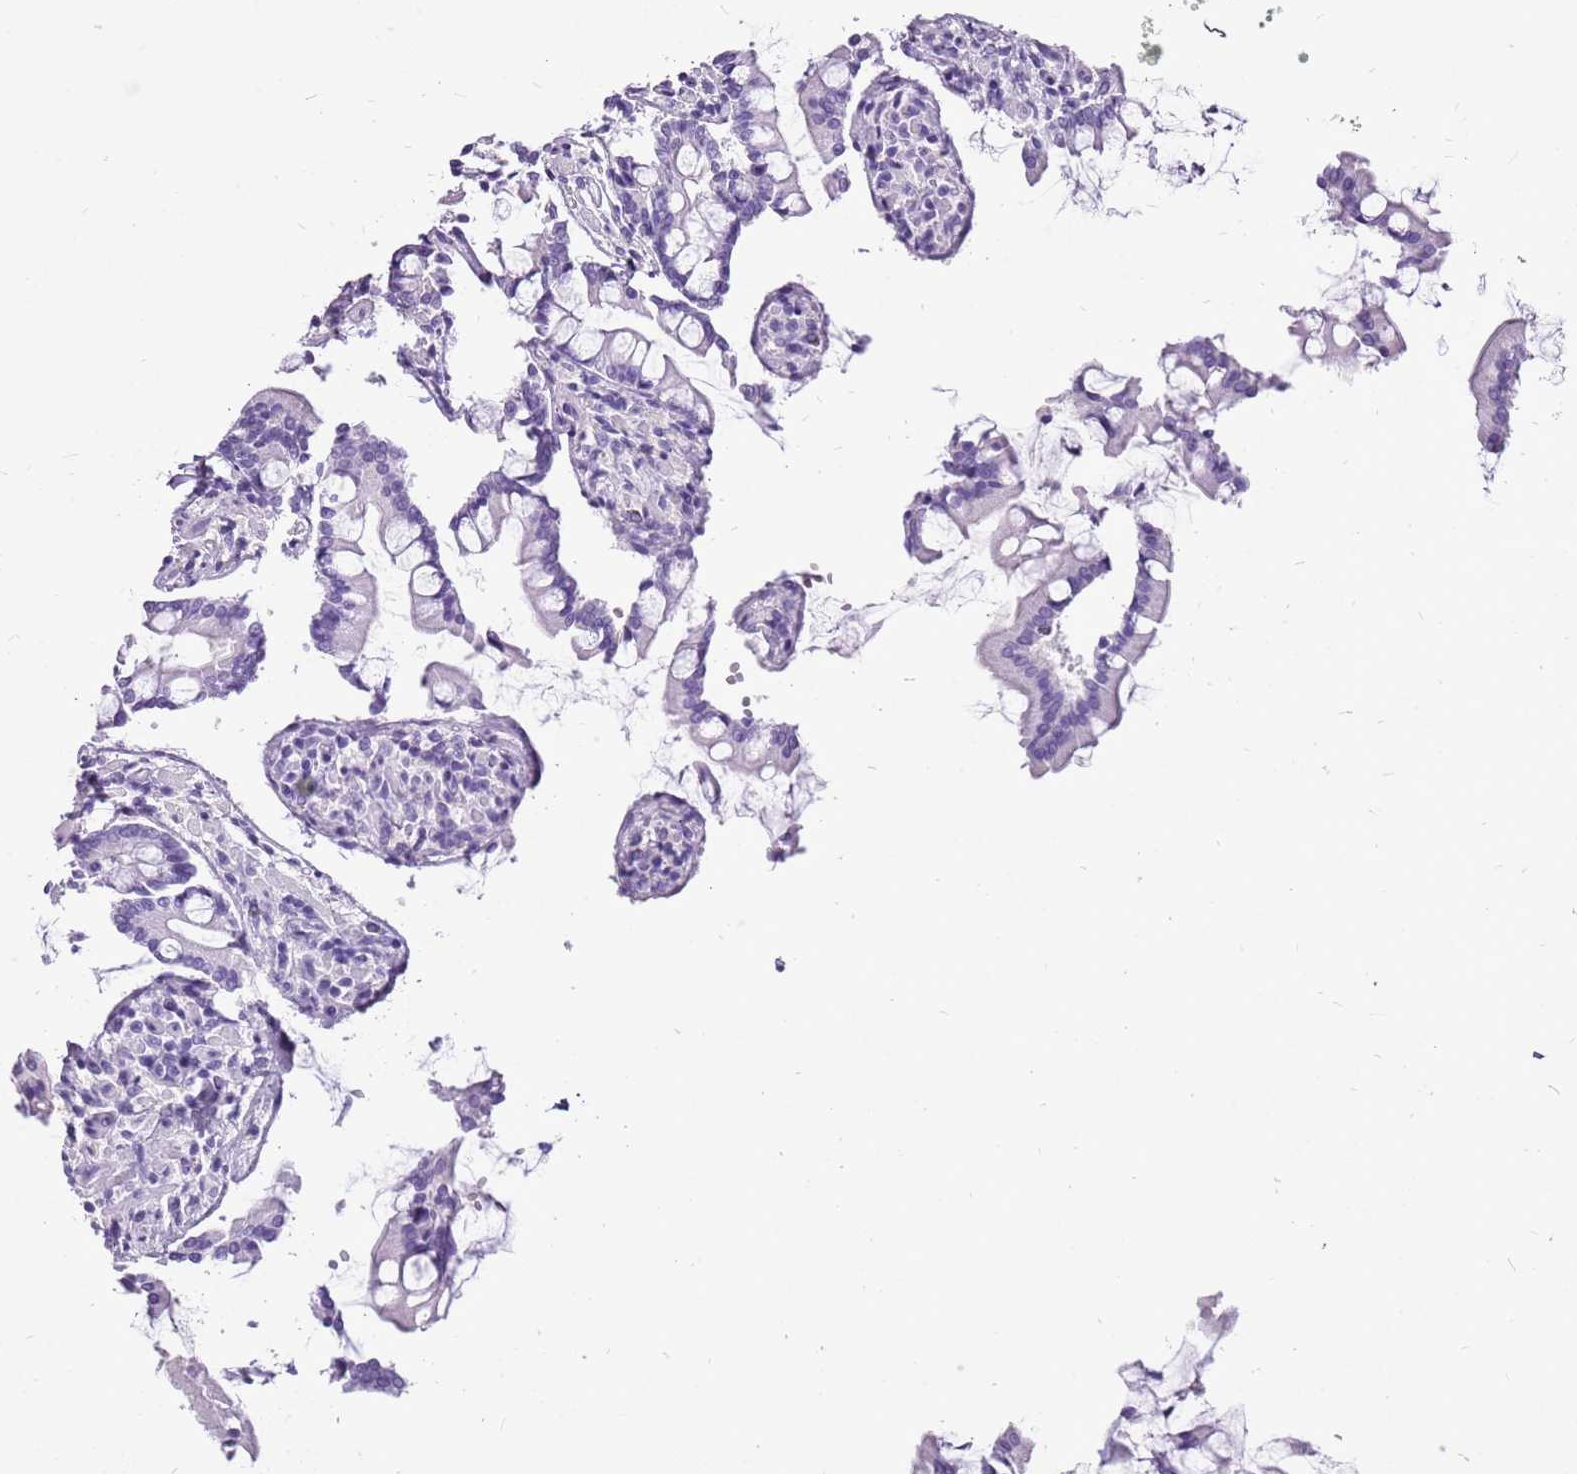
{"staining": {"intensity": "weak", "quantity": "<25%", "location": "cytoplasmic/membranous"}, "tissue": "small intestine", "cell_type": "Glandular cells", "image_type": "normal", "snomed": [{"axis": "morphology", "description": "Normal tissue, NOS"}, {"axis": "topography", "description": "Small intestine"}], "caption": "The IHC photomicrograph has no significant expression in glandular cells of small intestine.", "gene": "ACSS3", "patient": {"sex": "male", "age": 41}}